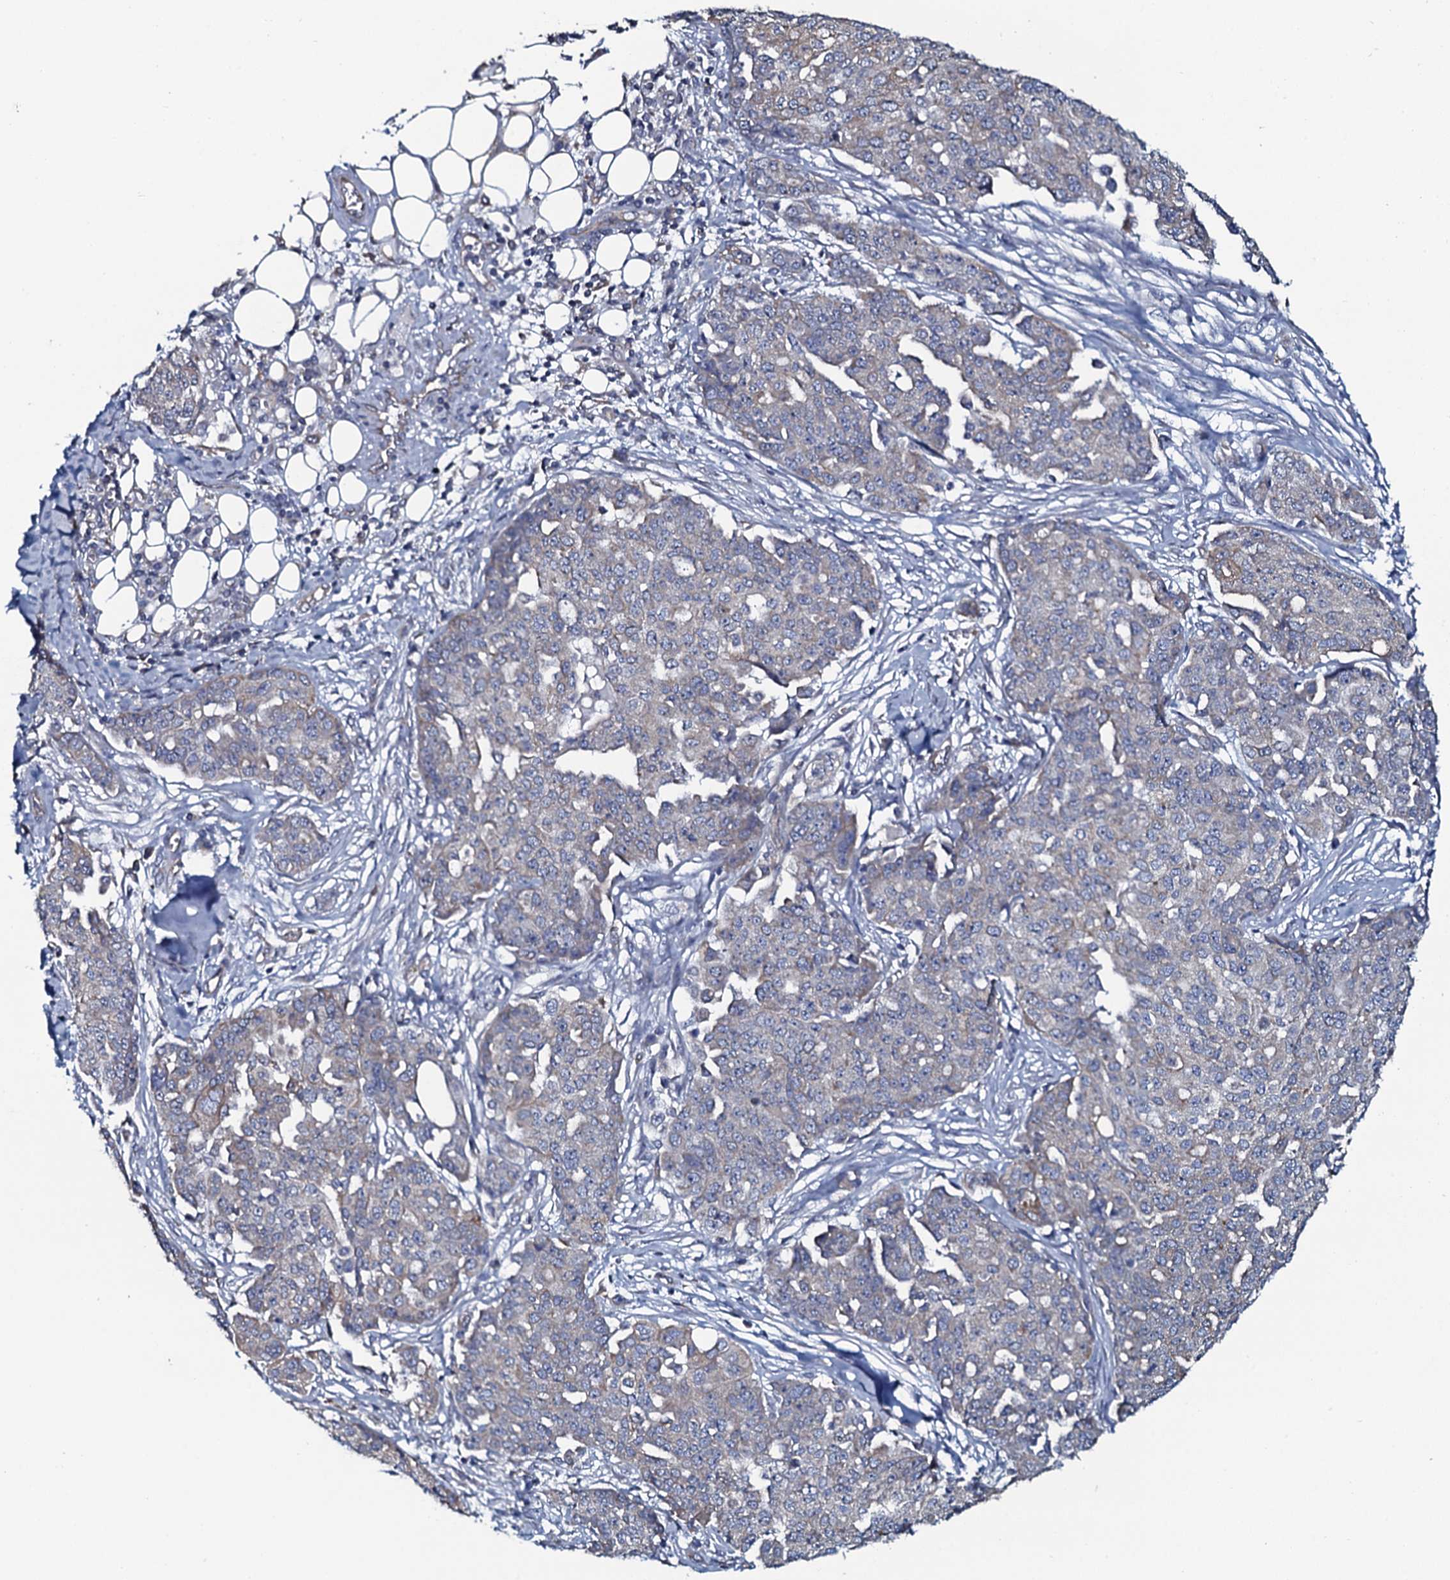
{"staining": {"intensity": "negative", "quantity": "none", "location": "none"}, "tissue": "ovarian cancer", "cell_type": "Tumor cells", "image_type": "cancer", "snomed": [{"axis": "morphology", "description": "Cystadenocarcinoma, serous, NOS"}, {"axis": "topography", "description": "Soft tissue"}, {"axis": "topography", "description": "Ovary"}], "caption": "Human ovarian cancer (serous cystadenocarcinoma) stained for a protein using immunohistochemistry demonstrates no positivity in tumor cells.", "gene": "TMEM151A", "patient": {"sex": "female", "age": 57}}